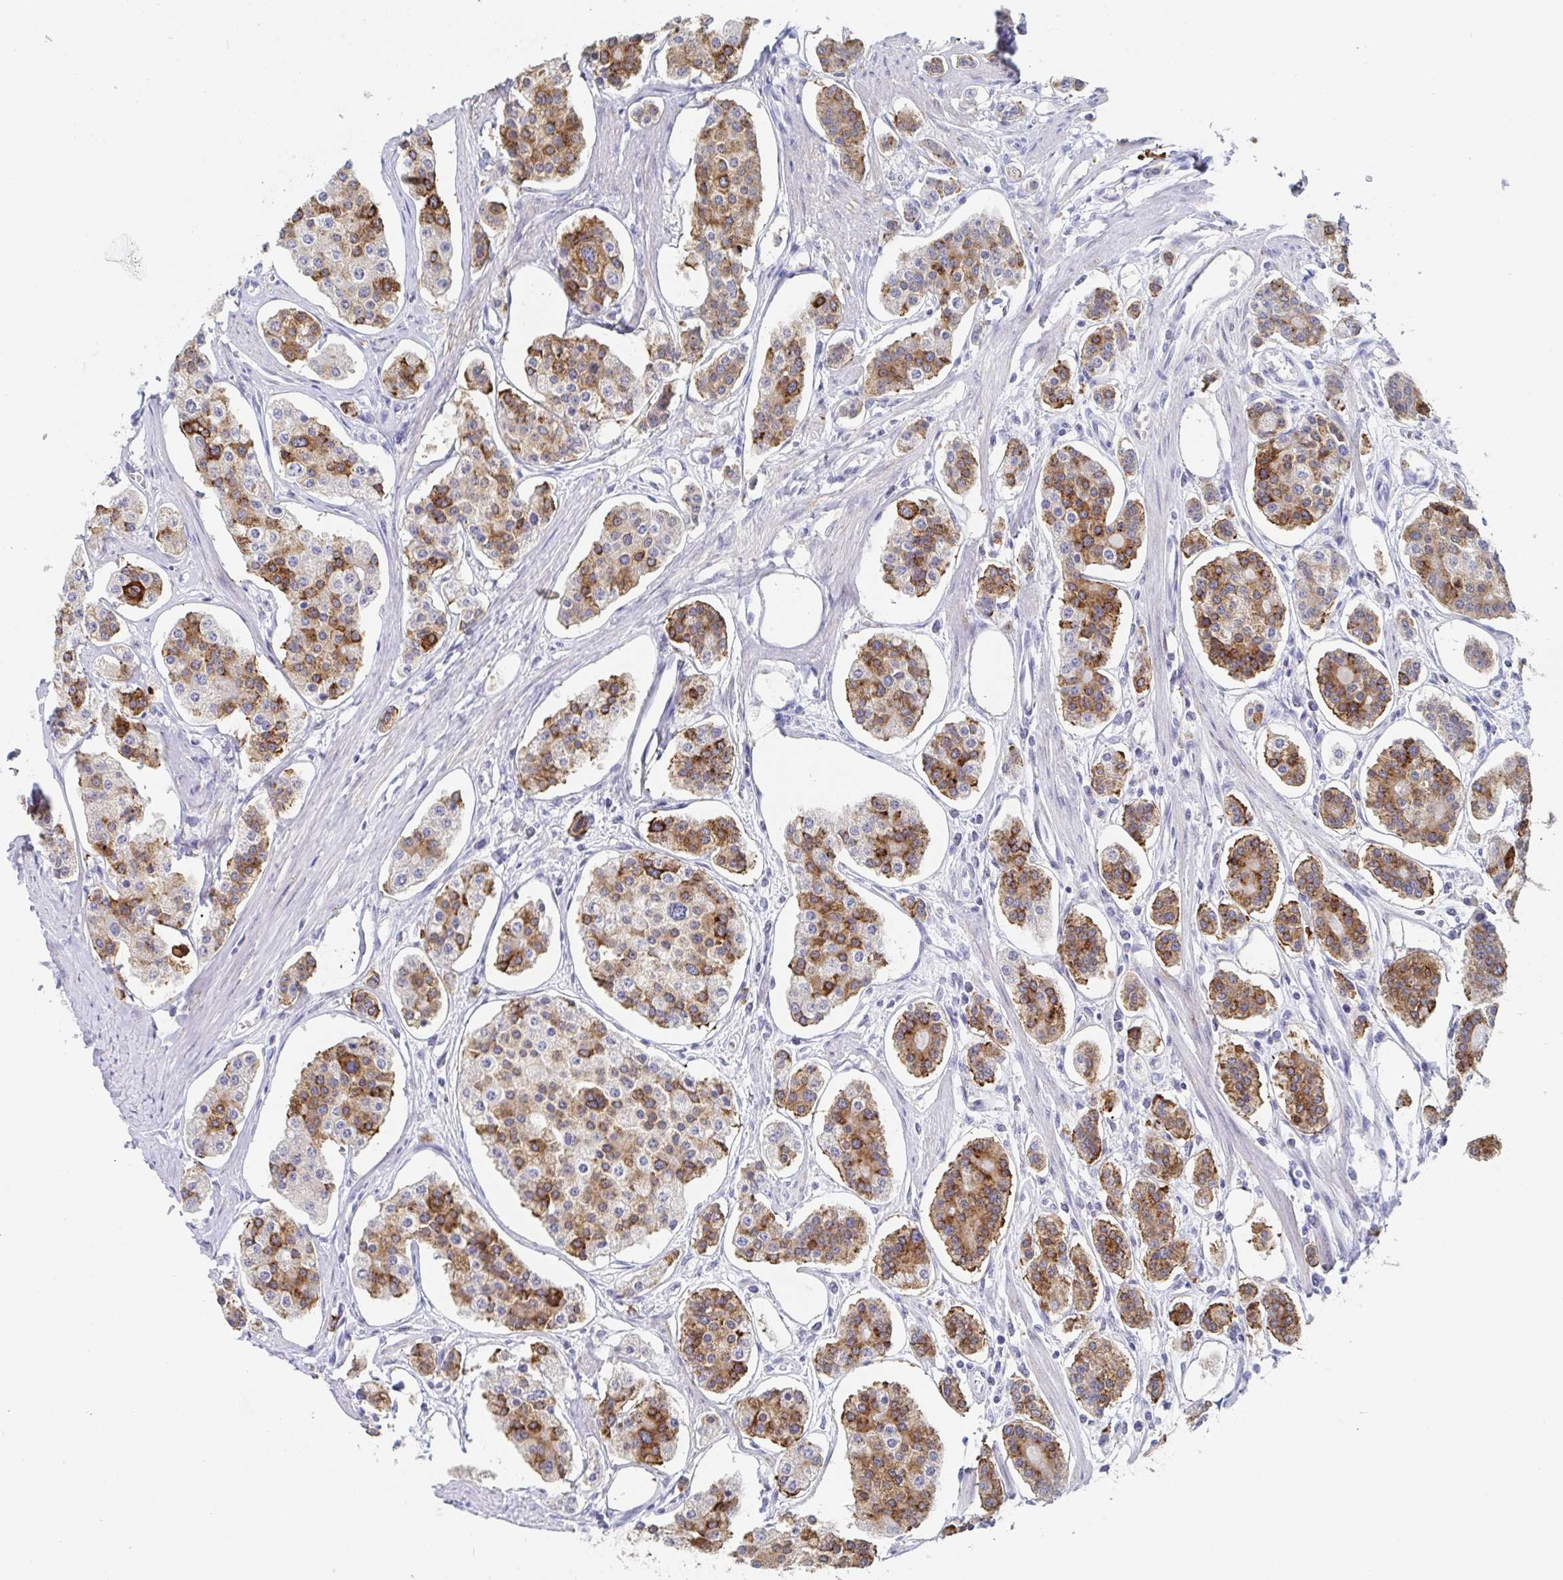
{"staining": {"intensity": "moderate", "quantity": ">75%", "location": "cytoplasmic/membranous"}, "tissue": "carcinoid", "cell_type": "Tumor cells", "image_type": "cancer", "snomed": [{"axis": "morphology", "description": "Carcinoid, malignant, NOS"}, {"axis": "topography", "description": "Small intestine"}], "caption": "About >75% of tumor cells in malignant carcinoid display moderate cytoplasmic/membranous protein staining as visualized by brown immunohistochemical staining.", "gene": "ZNF430", "patient": {"sex": "female", "age": 65}}